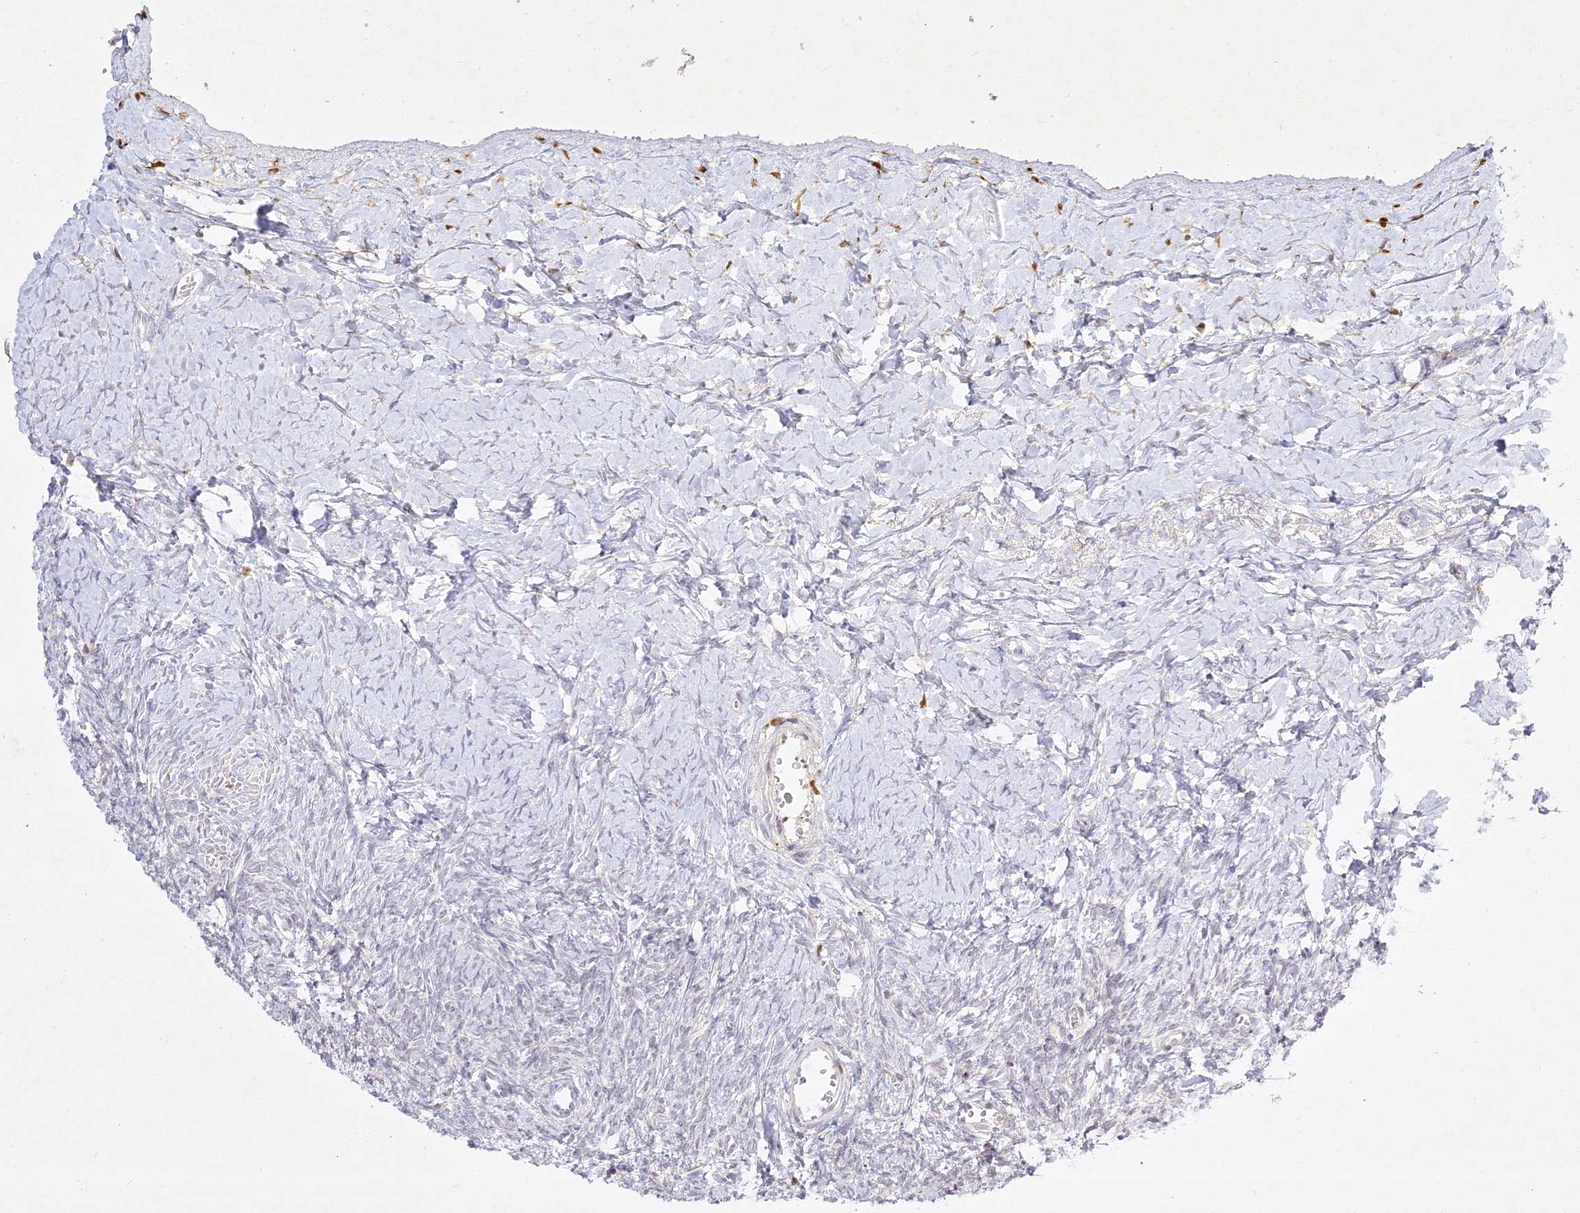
{"staining": {"intensity": "negative", "quantity": "none", "location": "none"}, "tissue": "ovary", "cell_type": "Follicle cells", "image_type": "normal", "snomed": [{"axis": "morphology", "description": "Normal tissue, NOS"}, {"axis": "morphology", "description": "Developmental malformation"}, {"axis": "topography", "description": "Ovary"}], "caption": "Human ovary stained for a protein using immunohistochemistry displays no positivity in follicle cells.", "gene": "SLC30A5", "patient": {"sex": "female", "age": 39}}